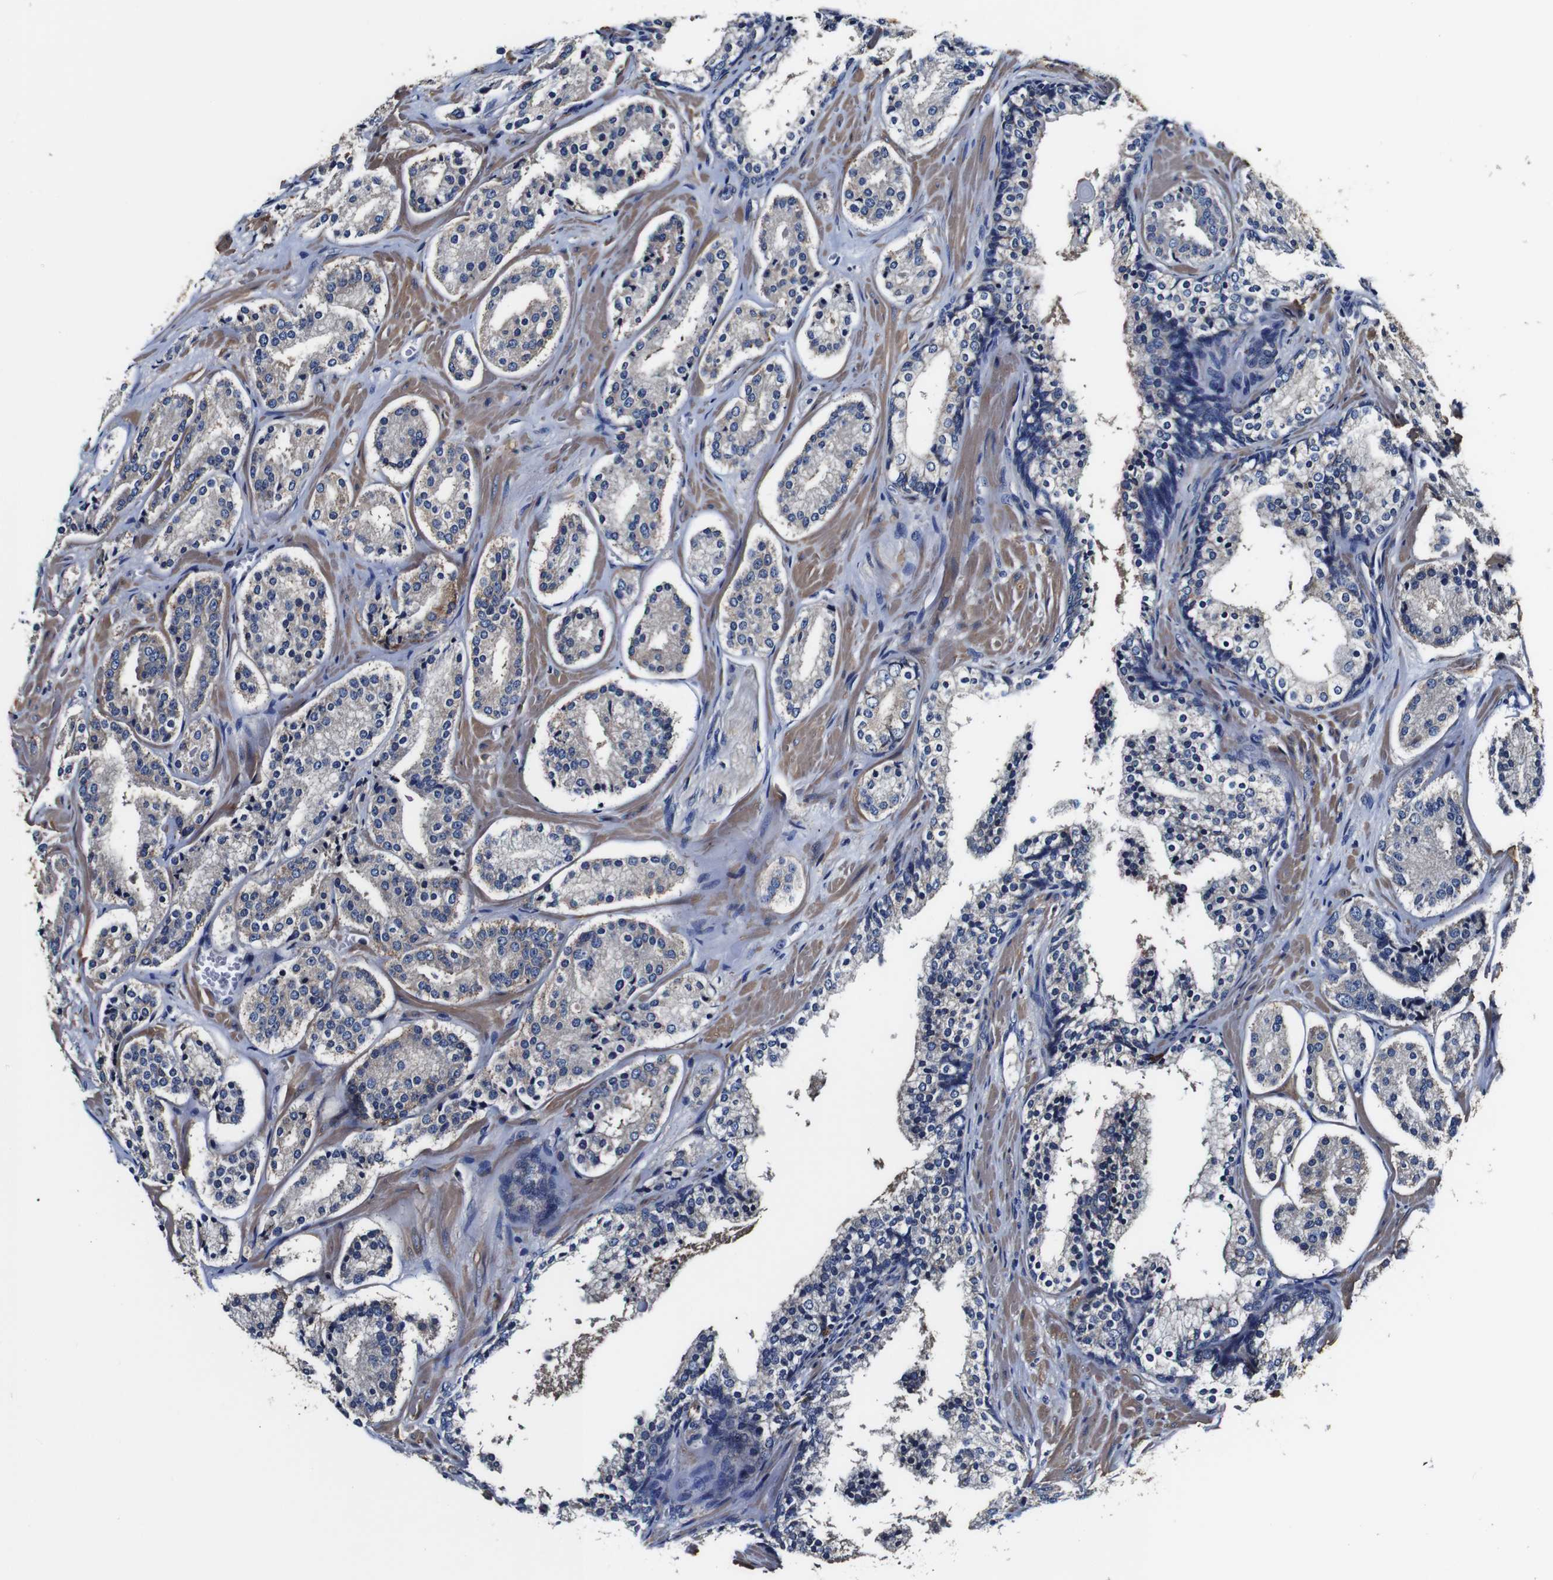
{"staining": {"intensity": "weak", "quantity": "25%-75%", "location": "cytoplasmic/membranous"}, "tissue": "prostate cancer", "cell_type": "Tumor cells", "image_type": "cancer", "snomed": [{"axis": "morphology", "description": "Adenocarcinoma, High grade"}, {"axis": "topography", "description": "Prostate"}], "caption": "A micrograph of prostate high-grade adenocarcinoma stained for a protein demonstrates weak cytoplasmic/membranous brown staining in tumor cells. (Stains: DAB in brown, nuclei in blue, Microscopy: brightfield microscopy at high magnification).", "gene": "PDCD6IP", "patient": {"sex": "male", "age": 60}}